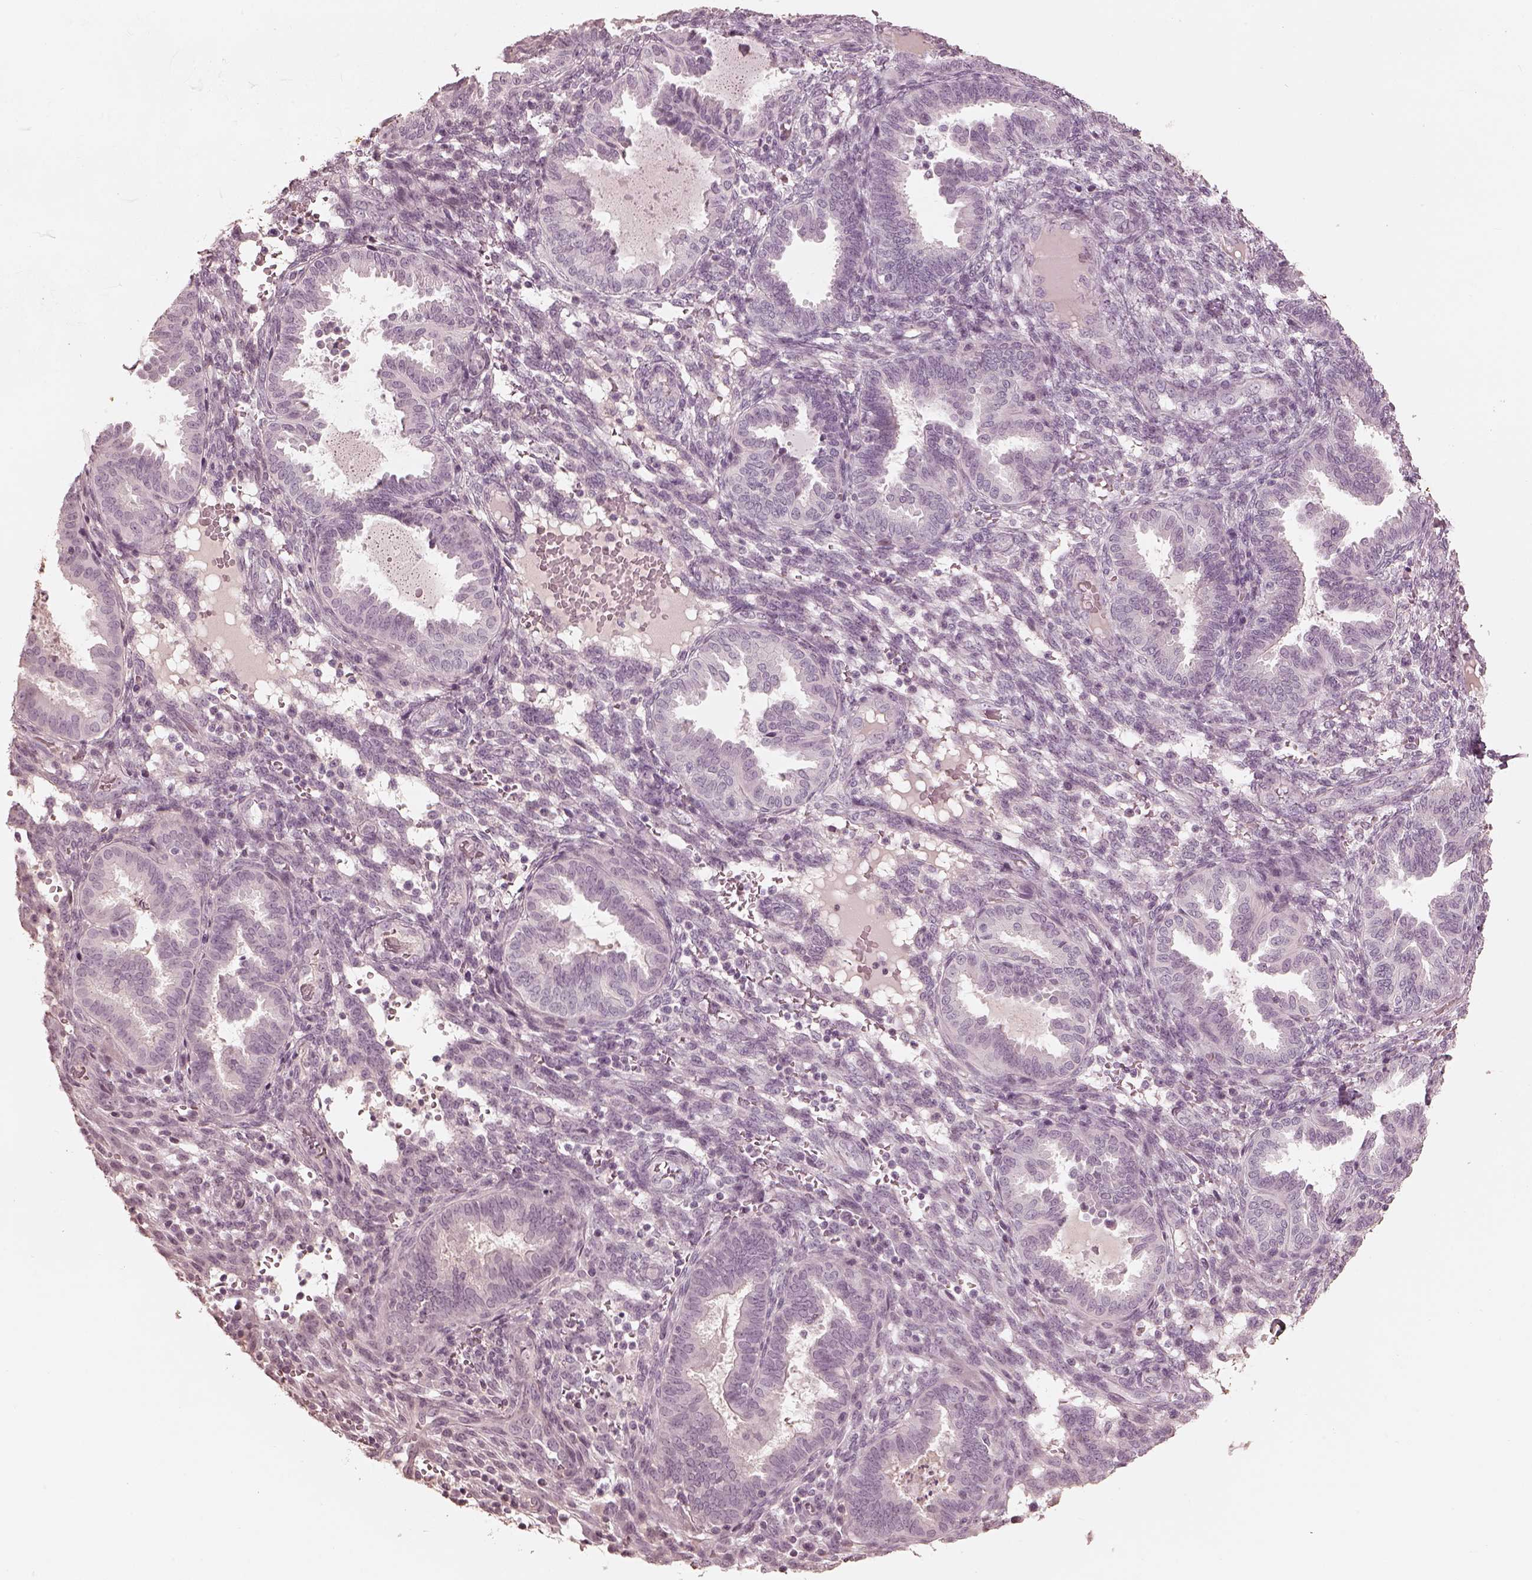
{"staining": {"intensity": "negative", "quantity": "none", "location": "none"}, "tissue": "endometrium", "cell_type": "Cells in endometrial stroma", "image_type": "normal", "snomed": [{"axis": "morphology", "description": "Normal tissue, NOS"}, {"axis": "topography", "description": "Endometrium"}], "caption": "DAB (3,3'-diaminobenzidine) immunohistochemical staining of benign endometrium exhibits no significant staining in cells in endometrial stroma. Brightfield microscopy of immunohistochemistry (IHC) stained with DAB (brown) and hematoxylin (blue), captured at high magnification.", "gene": "ADRB3", "patient": {"sex": "female", "age": 42}}